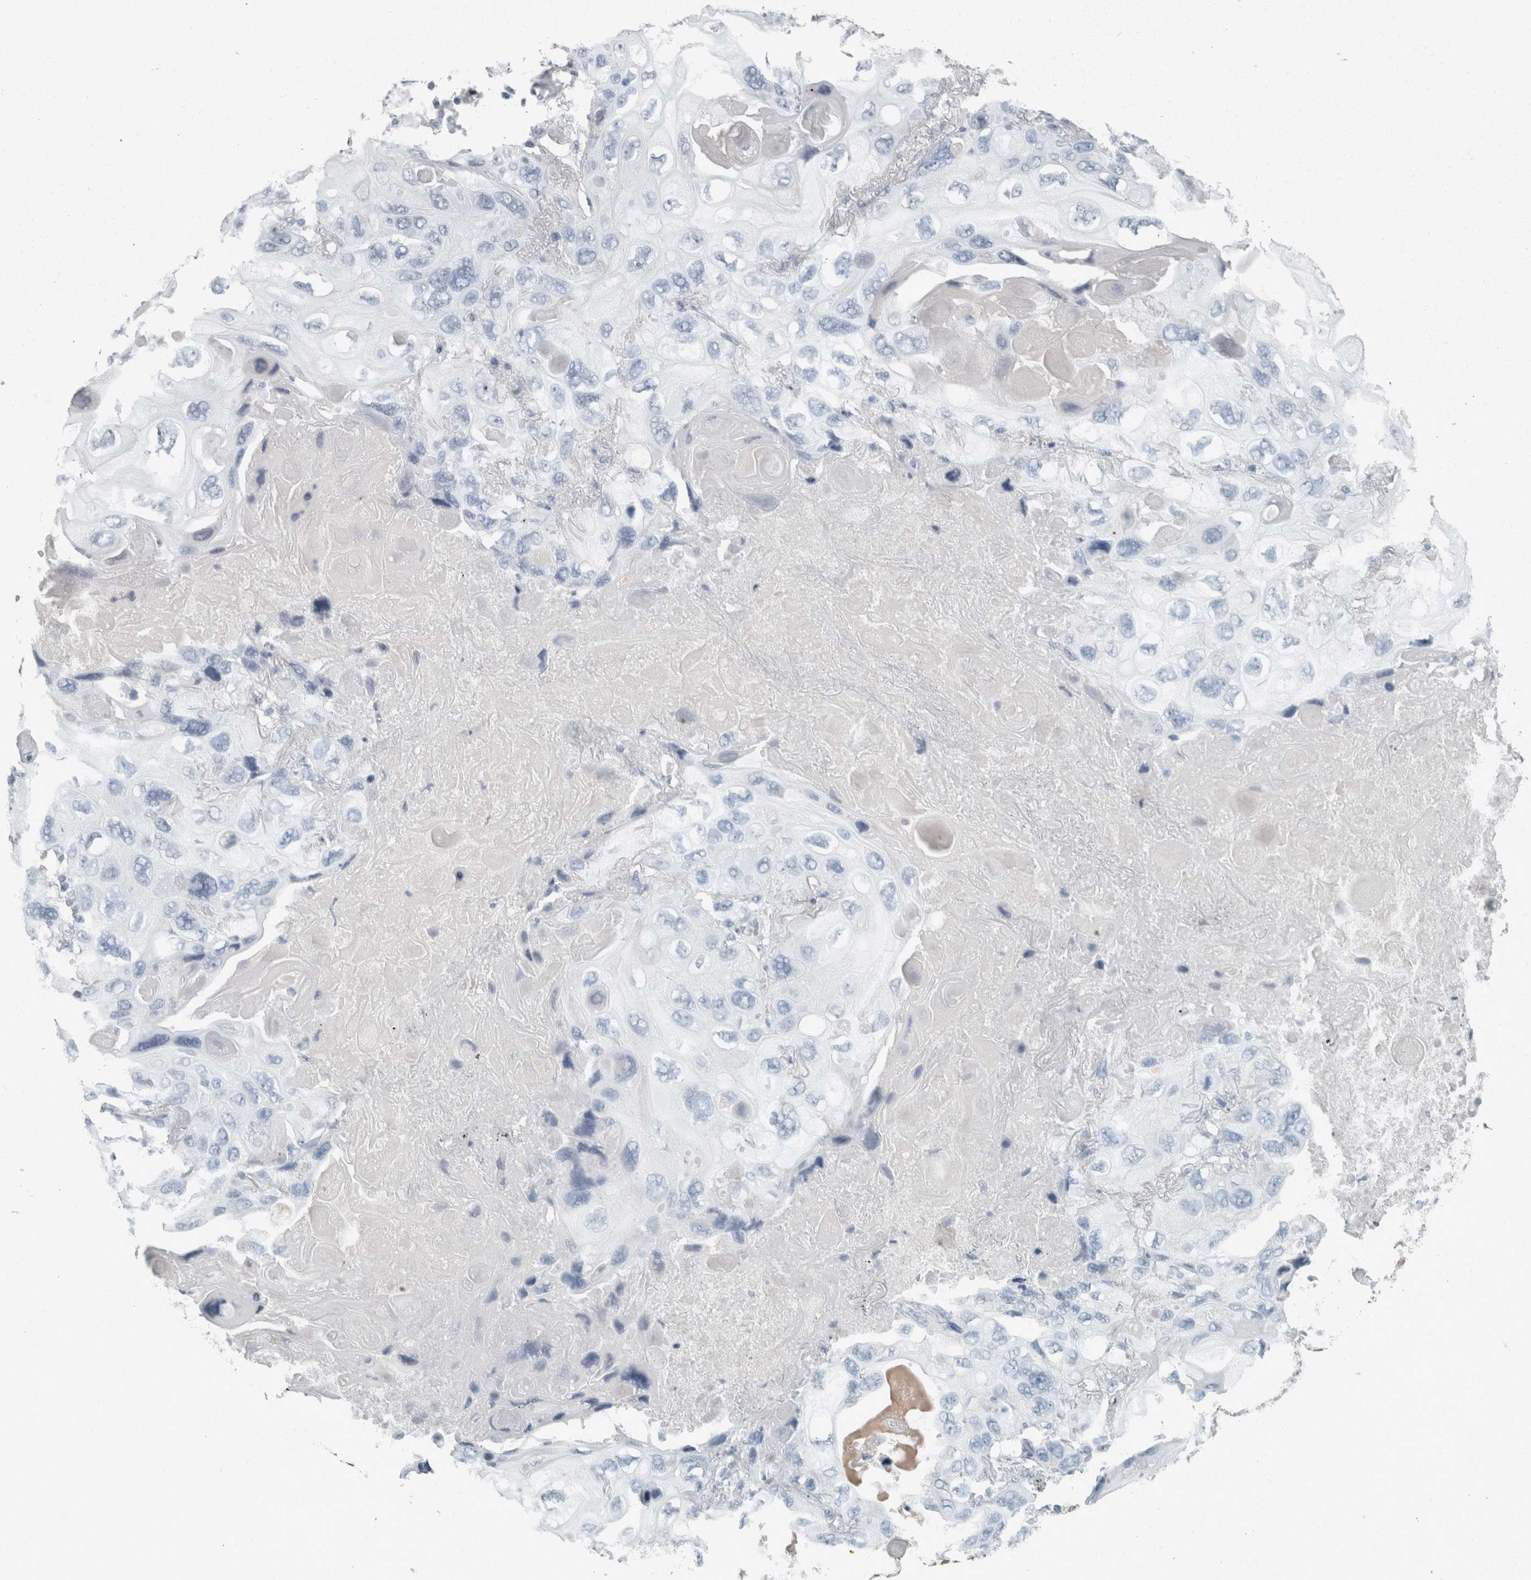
{"staining": {"intensity": "negative", "quantity": "none", "location": "none"}, "tissue": "lung cancer", "cell_type": "Tumor cells", "image_type": "cancer", "snomed": [{"axis": "morphology", "description": "Squamous cell carcinoma, NOS"}, {"axis": "topography", "description": "Lung"}], "caption": "Tumor cells show no significant protein positivity in squamous cell carcinoma (lung). (Immunohistochemistry (ihc), brightfield microscopy, high magnification).", "gene": "CHL1", "patient": {"sex": "female", "age": 73}}